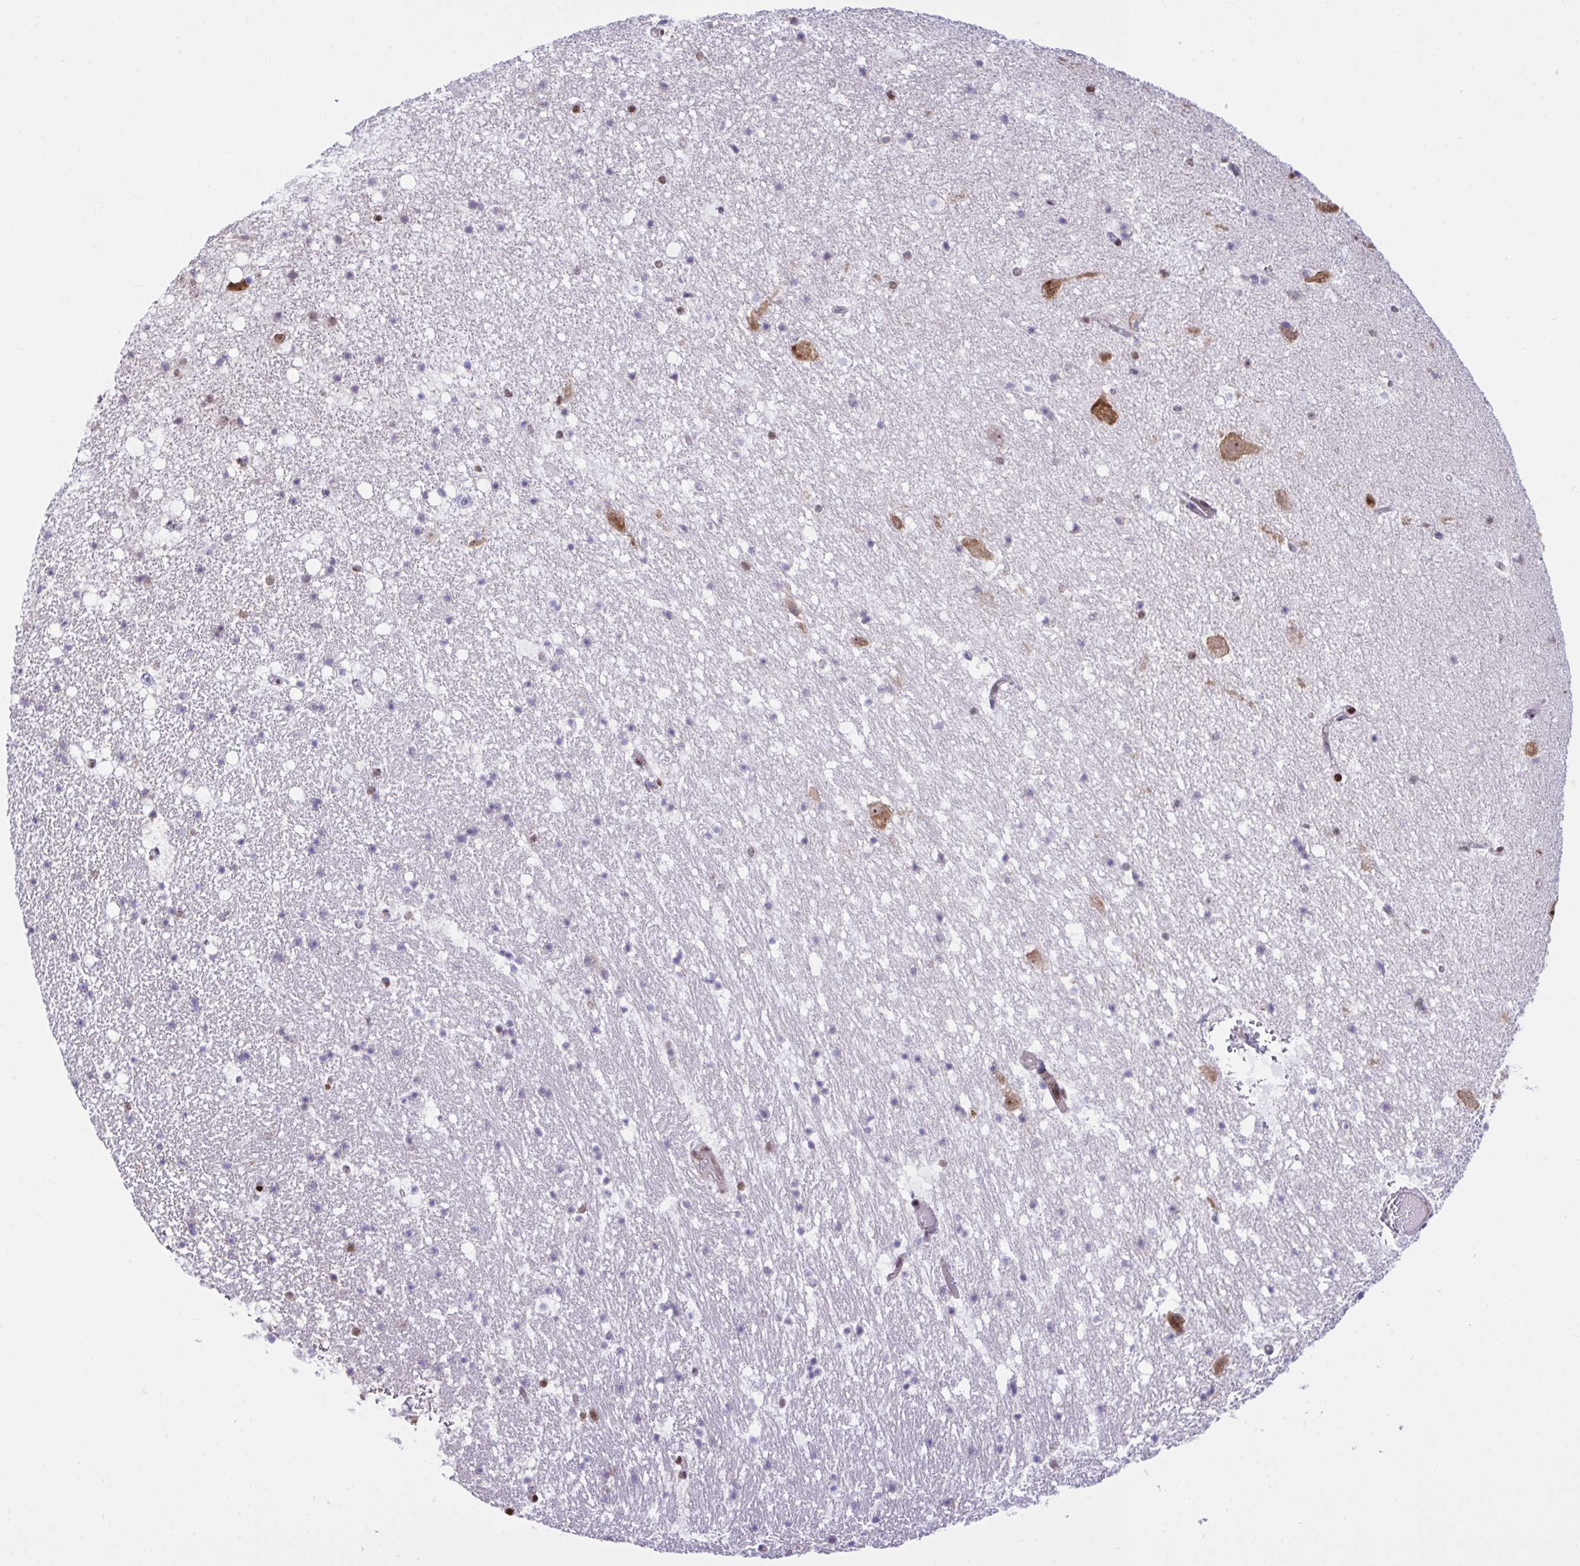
{"staining": {"intensity": "moderate", "quantity": "<25%", "location": "nuclear"}, "tissue": "hippocampus", "cell_type": "Glial cells", "image_type": "normal", "snomed": [{"axis": "morphology", "description": "Normal tissue, NOS"}, {"axis": "topography", "description": "Hippocampus"}], "caption": "High-magnification brightfield microscopy of unremarkable hippocampus stained with DAB (brown) and counterstained with hematoxylin (blue). glial cells exhibit moderate nuclear expression is seen in about<25% of cells.", "gene": "RAPGEF5", "patient": {"sex": "female", "age": 42}}